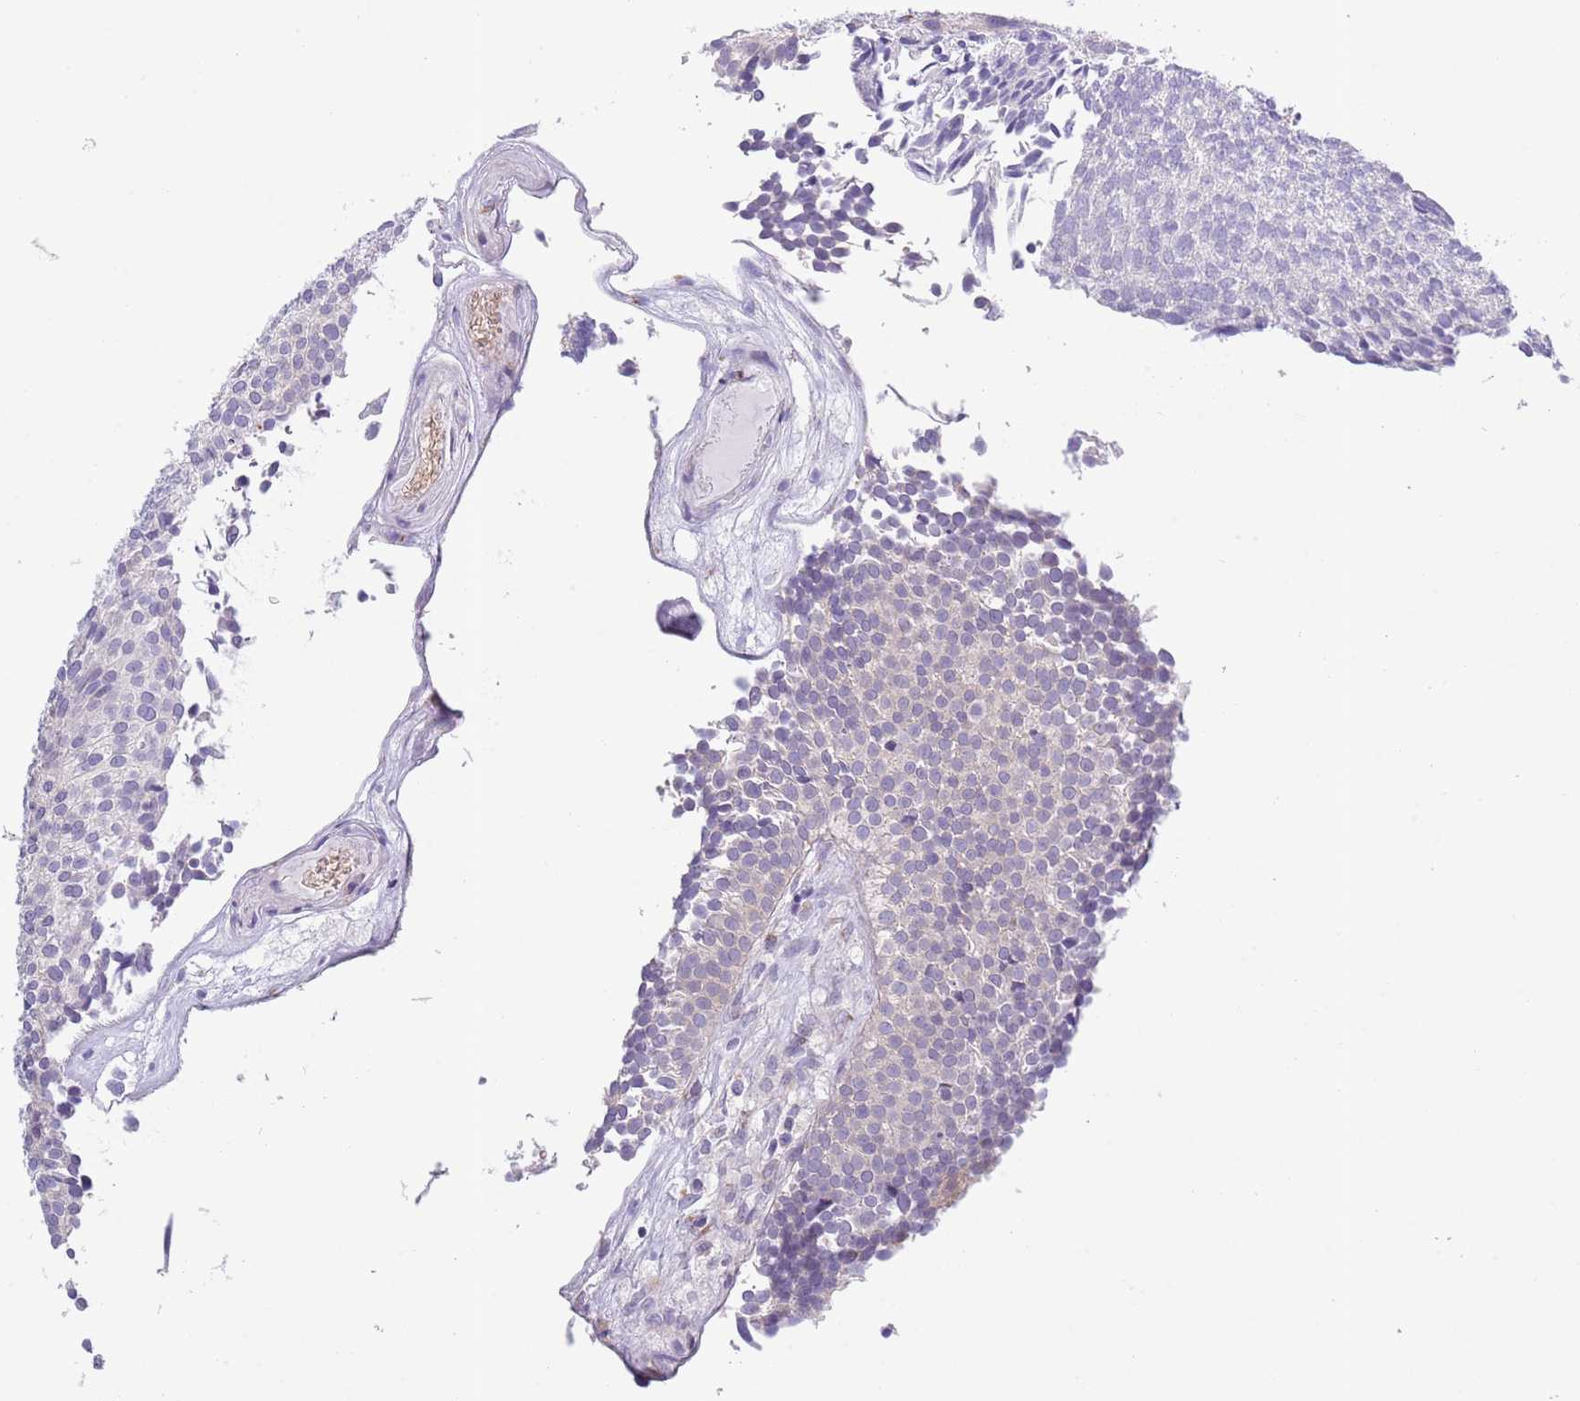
{"staining": {"intensity": "negative", "quantity": "none", "location": "none"}, "tissue": "urothelial cancer", "cell_type": "Tumor cells", "image_type": "cancer", "snomed": [{"axis": "morphology", "description": "Urothelial carcinoma, Low grade"}, {"axis": "topography", "description": "Urinary bladder"}], "caption": "Urothelial cancer stained for a protein using immunohistochemistry shows no positivity tumor cells.", "gene": "ZFP2", "patient": {"sex": "male", "age": 84}}